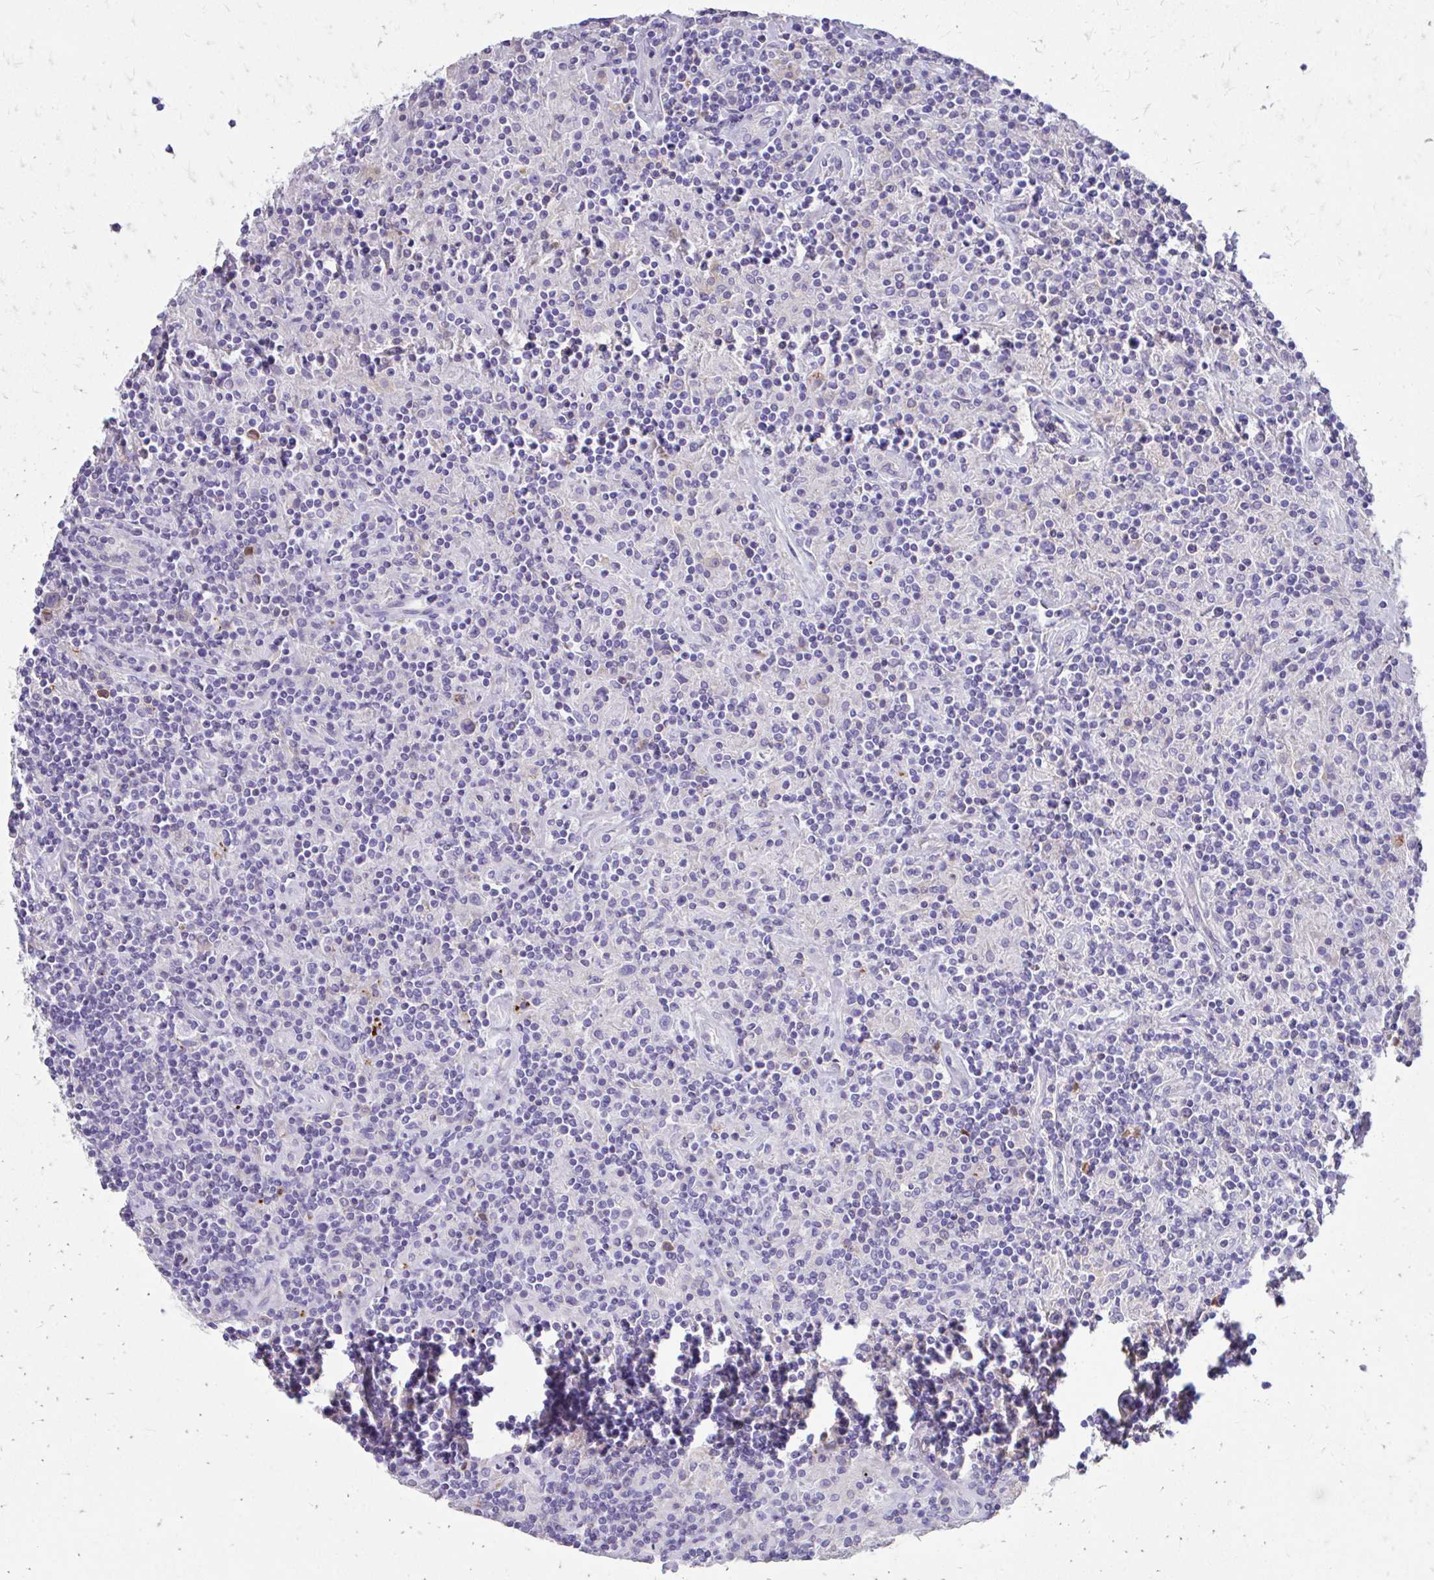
{"staining": {"intensity": "negative", "quantity": "none", "location": "none"}, "tissue": "lymphoma", "cell_type": "Tumor cells", "image_type": "cancer", "snomed": [{"axis": "morphology", "description": "Hodgkin's disease, NOS"}, {"axis": "topography", "description": "Lymph node"}], "caption": "High power microscopy micrograph of an IHC micrograph of lymphoma, revealing no significant staining in tumor cells.", "gene": "CFH", "patient": {"sex": "male", "age": 70}}